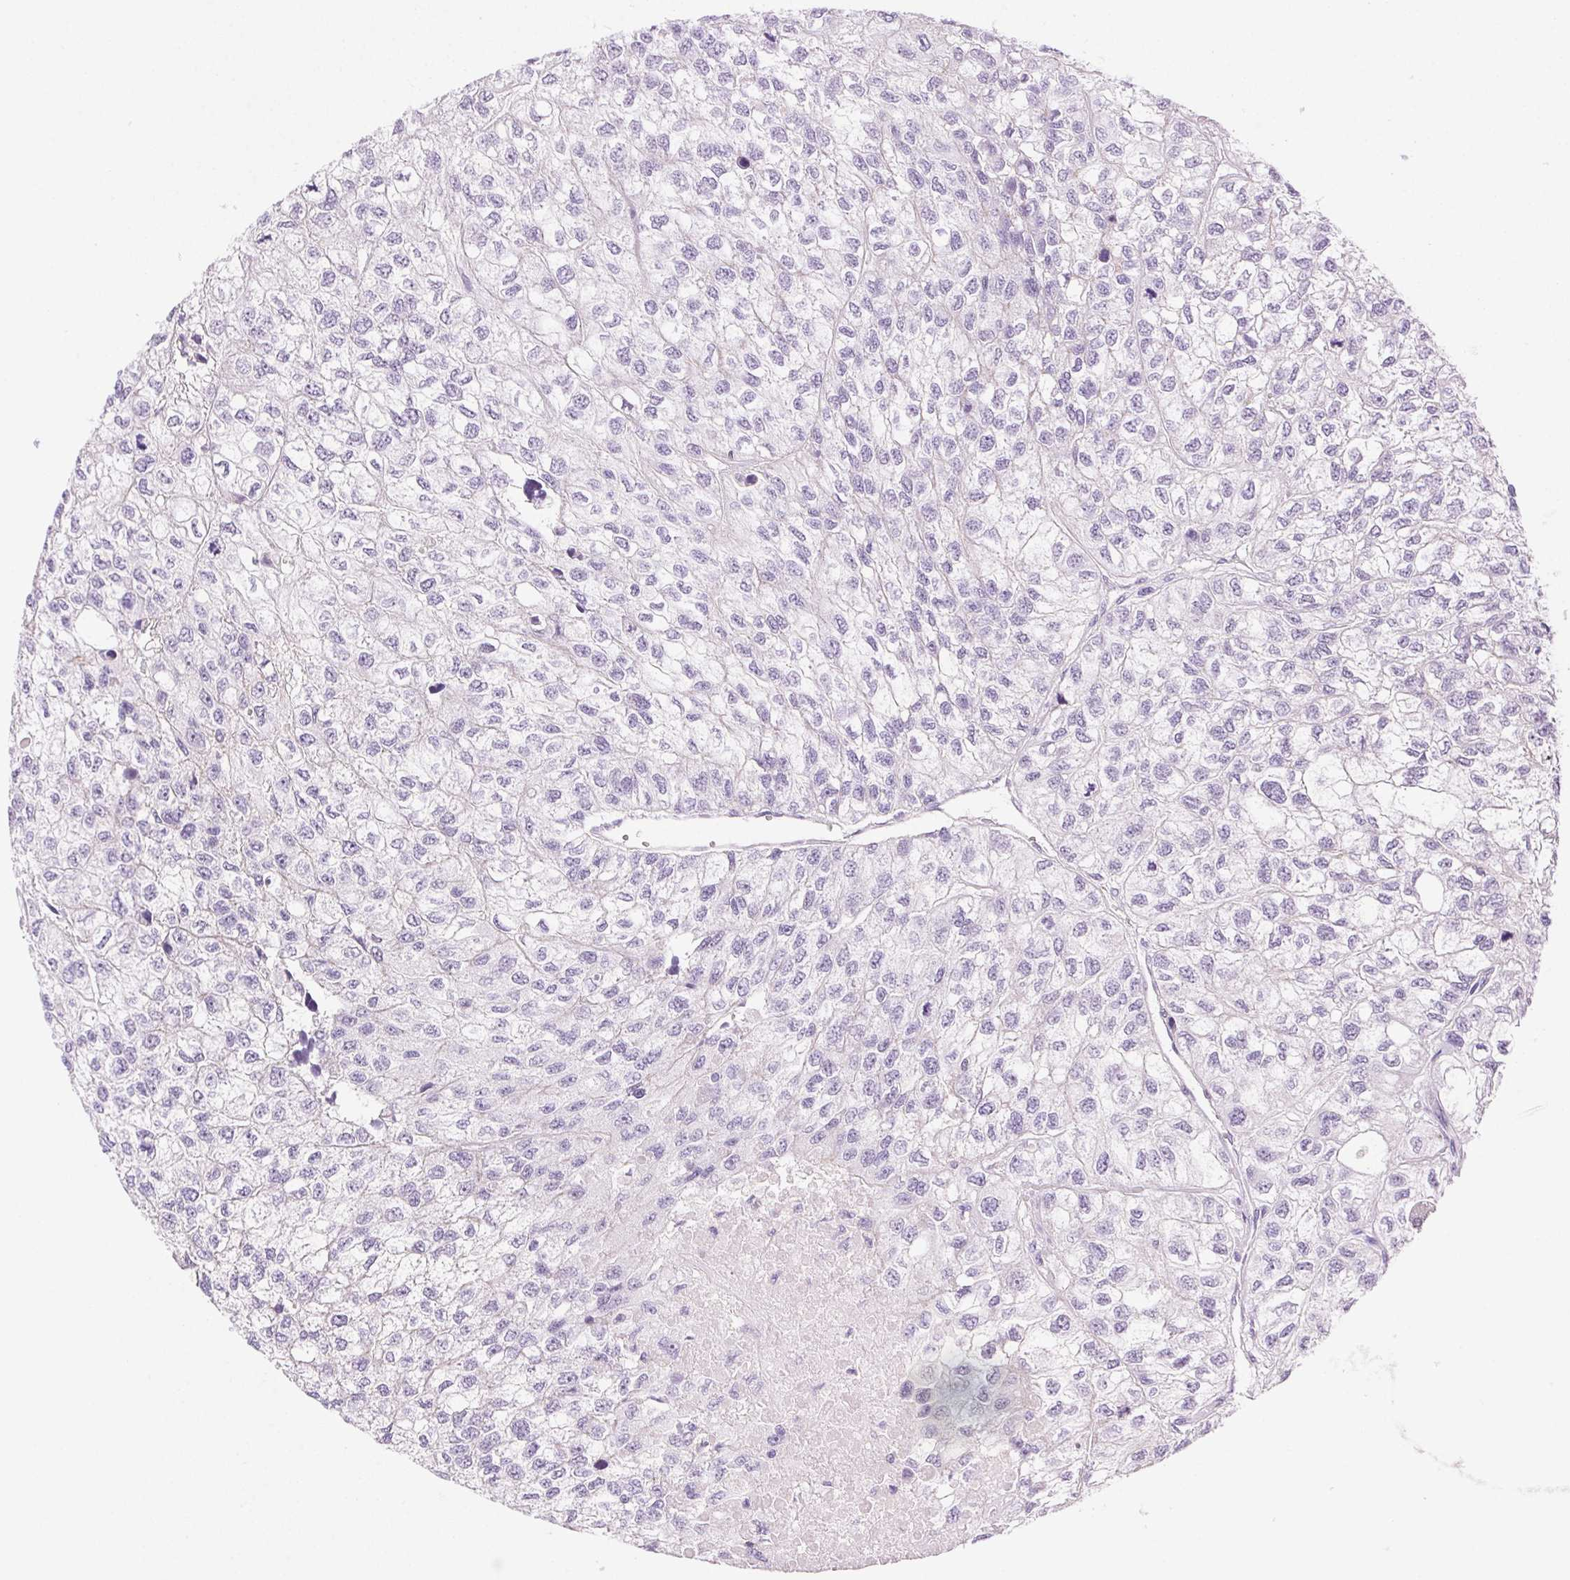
{"staining": {"intensity": "negative", "quantity": "none", "location": "none"}, "tissue": "renal cancer", "cell_type": "Tumor cells", "image_type": "cancer", "snomed": [{"axis": "morphology", "description": "Adenocarcinoma, NOS"}, {"axis": "topography", "description": "Kidney"}], "caption": "Tumor cells show no significant protein staining in adenocarcinoma (renal). Nuclei are stained in blue.", "gene": "CLDN10", "patient": {"sex": "male", "age": 56}}